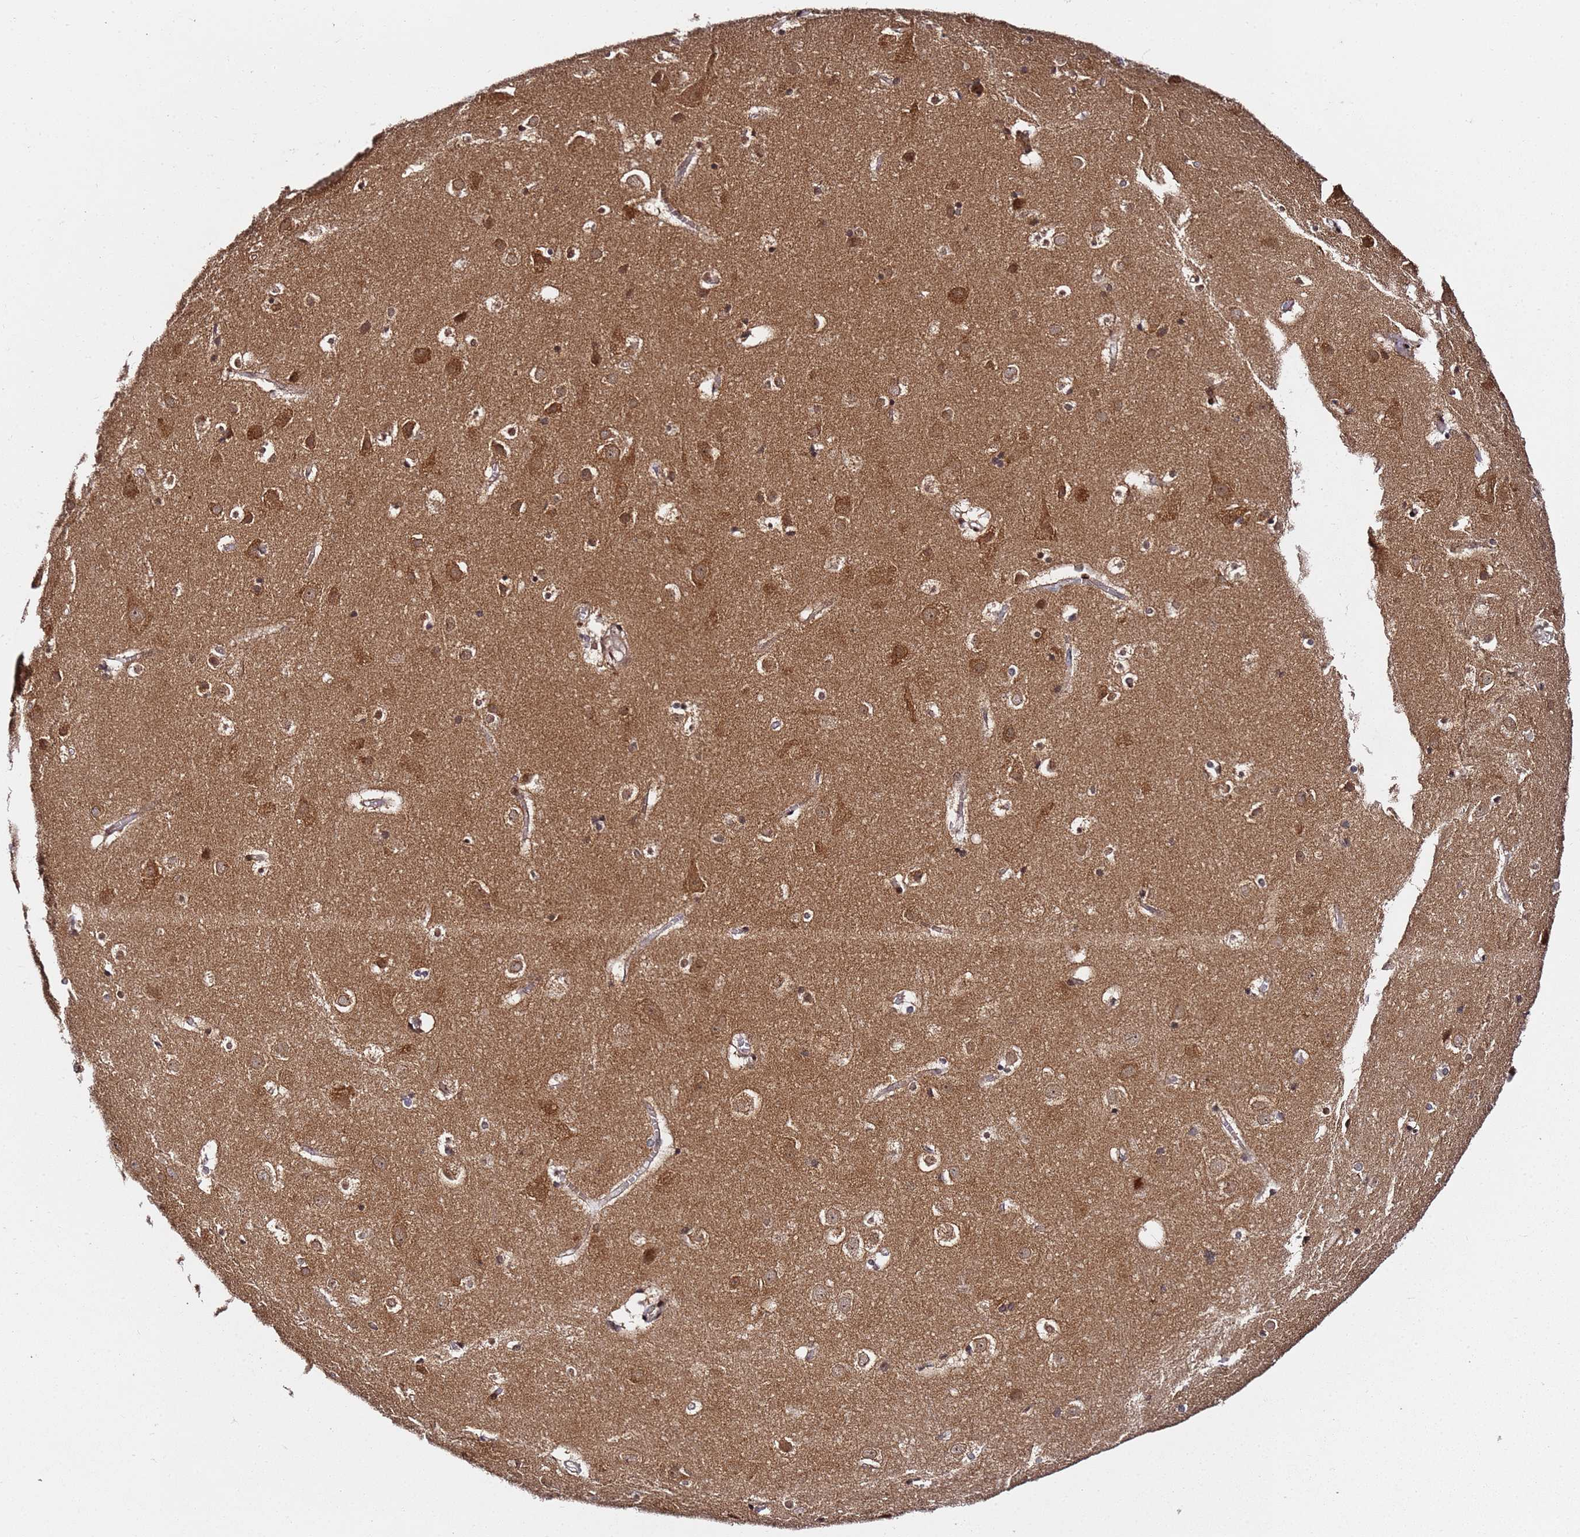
{"staining": {"intensity": "moderate", "quantity": ">75%", "location": "cytoplasmic/membranous"}, "tissue": "cerebral cortex", "cell_type": "Endothelial cells", "image_type": "normal", "snomed": [{"axis": "morphology", "description": "Normal tissue, NOS"}, {"axis": "topography", "description": "Cerebral cortex"}], "caption": "Endothelial cells show medium levels of moderate cytoplasmic/membranous expression in about >75% of cells in normal human cerebral cortex.", "gene": "TP53AIP1", "patient": {"sex": "male", "age": 54}}